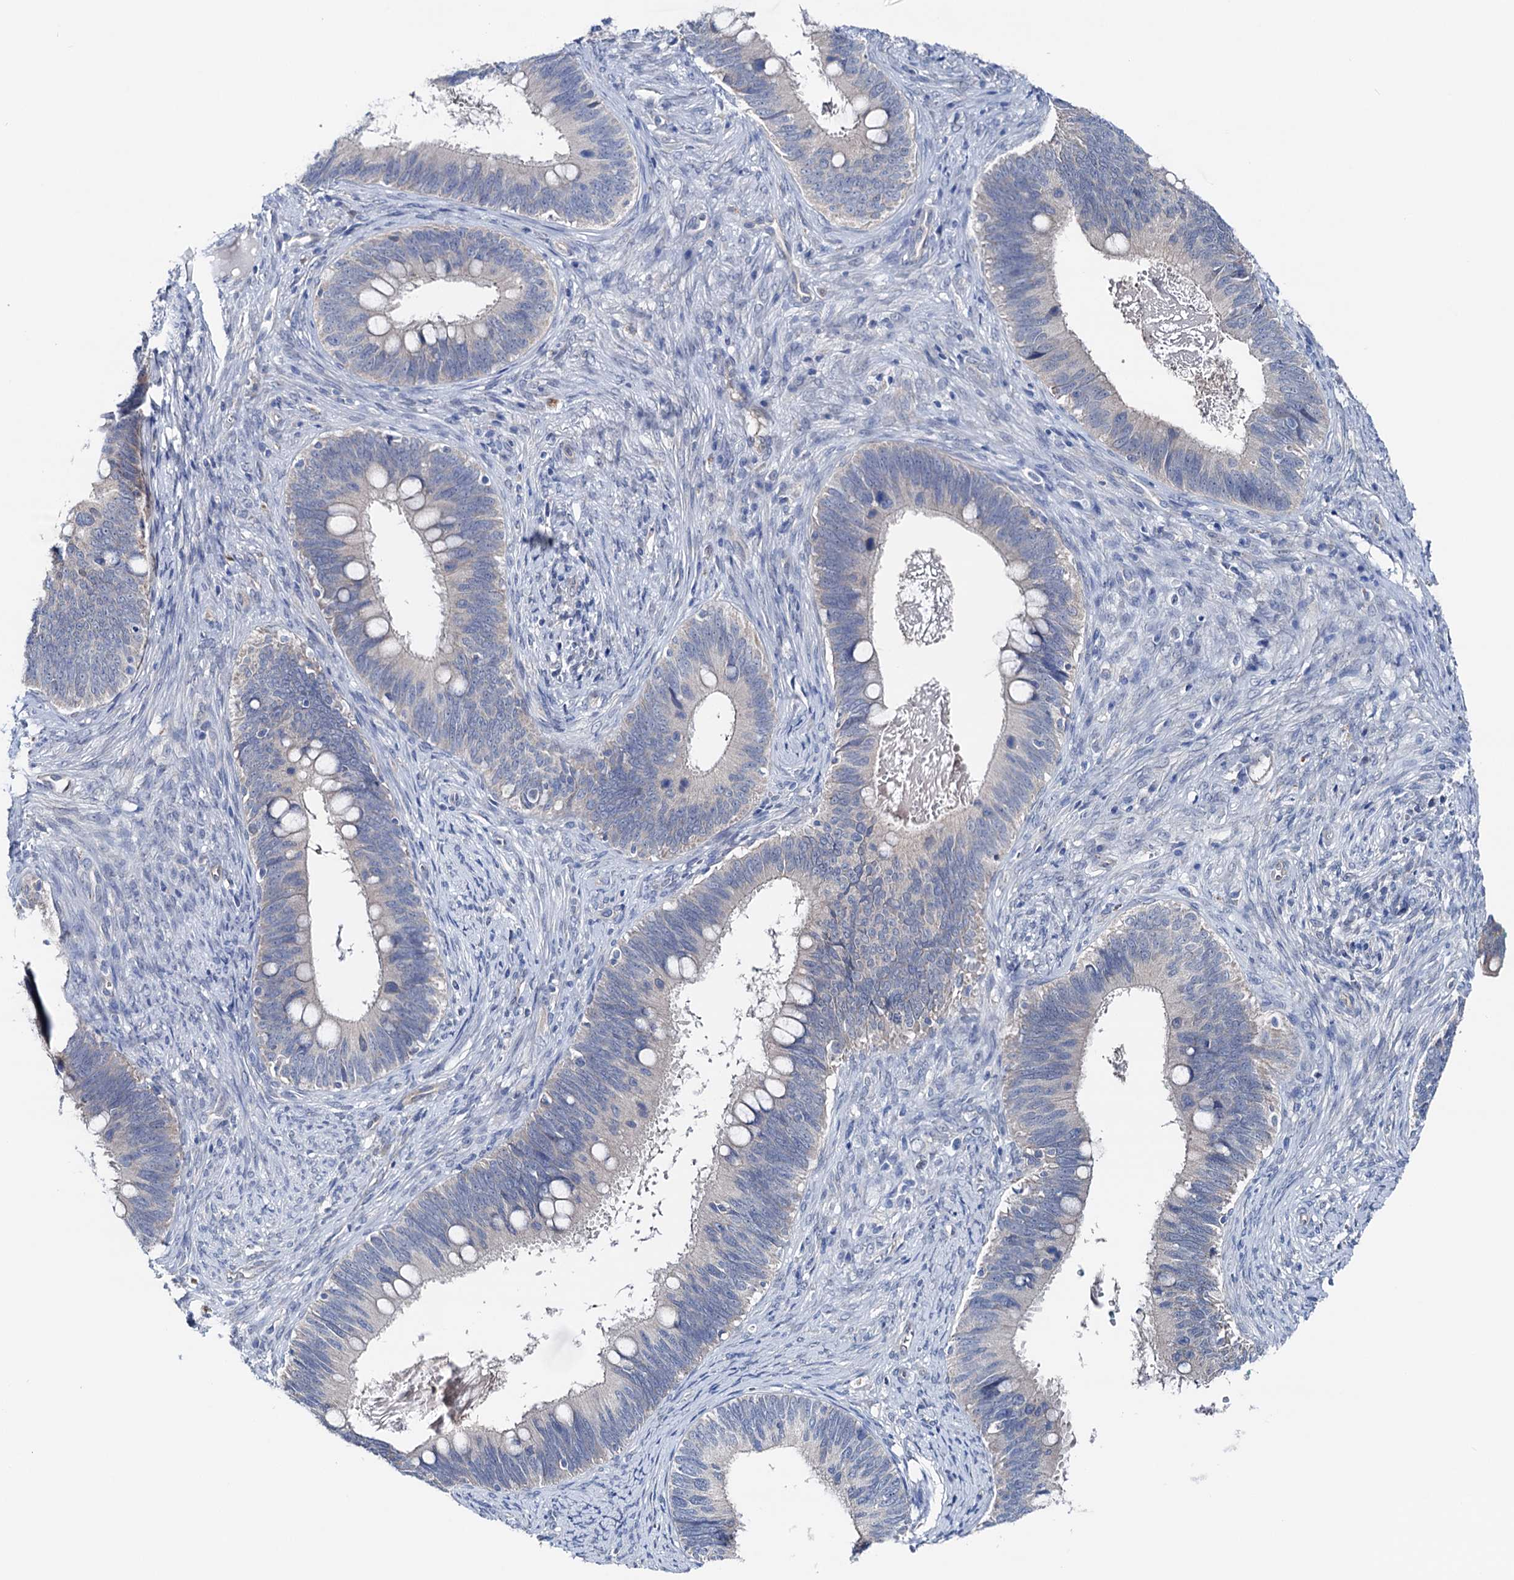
{"staining": {"intensity": "negative", "quantity": "none", "location": "none"}, "tissue": "cervical cancer", "cell_type": "Tumor cells", "image_type": "cancer", "snomed": [{"axis": "morphology", "description": "Adenocarcinoma, NOS"}, {"axis": "topography", "description": "Cervix"}], "caption": "There is no significant staining in tumor cells of cervical cancer.", "gene": "SHROOM1", "patient": {"sex": "female", "age": 42}}